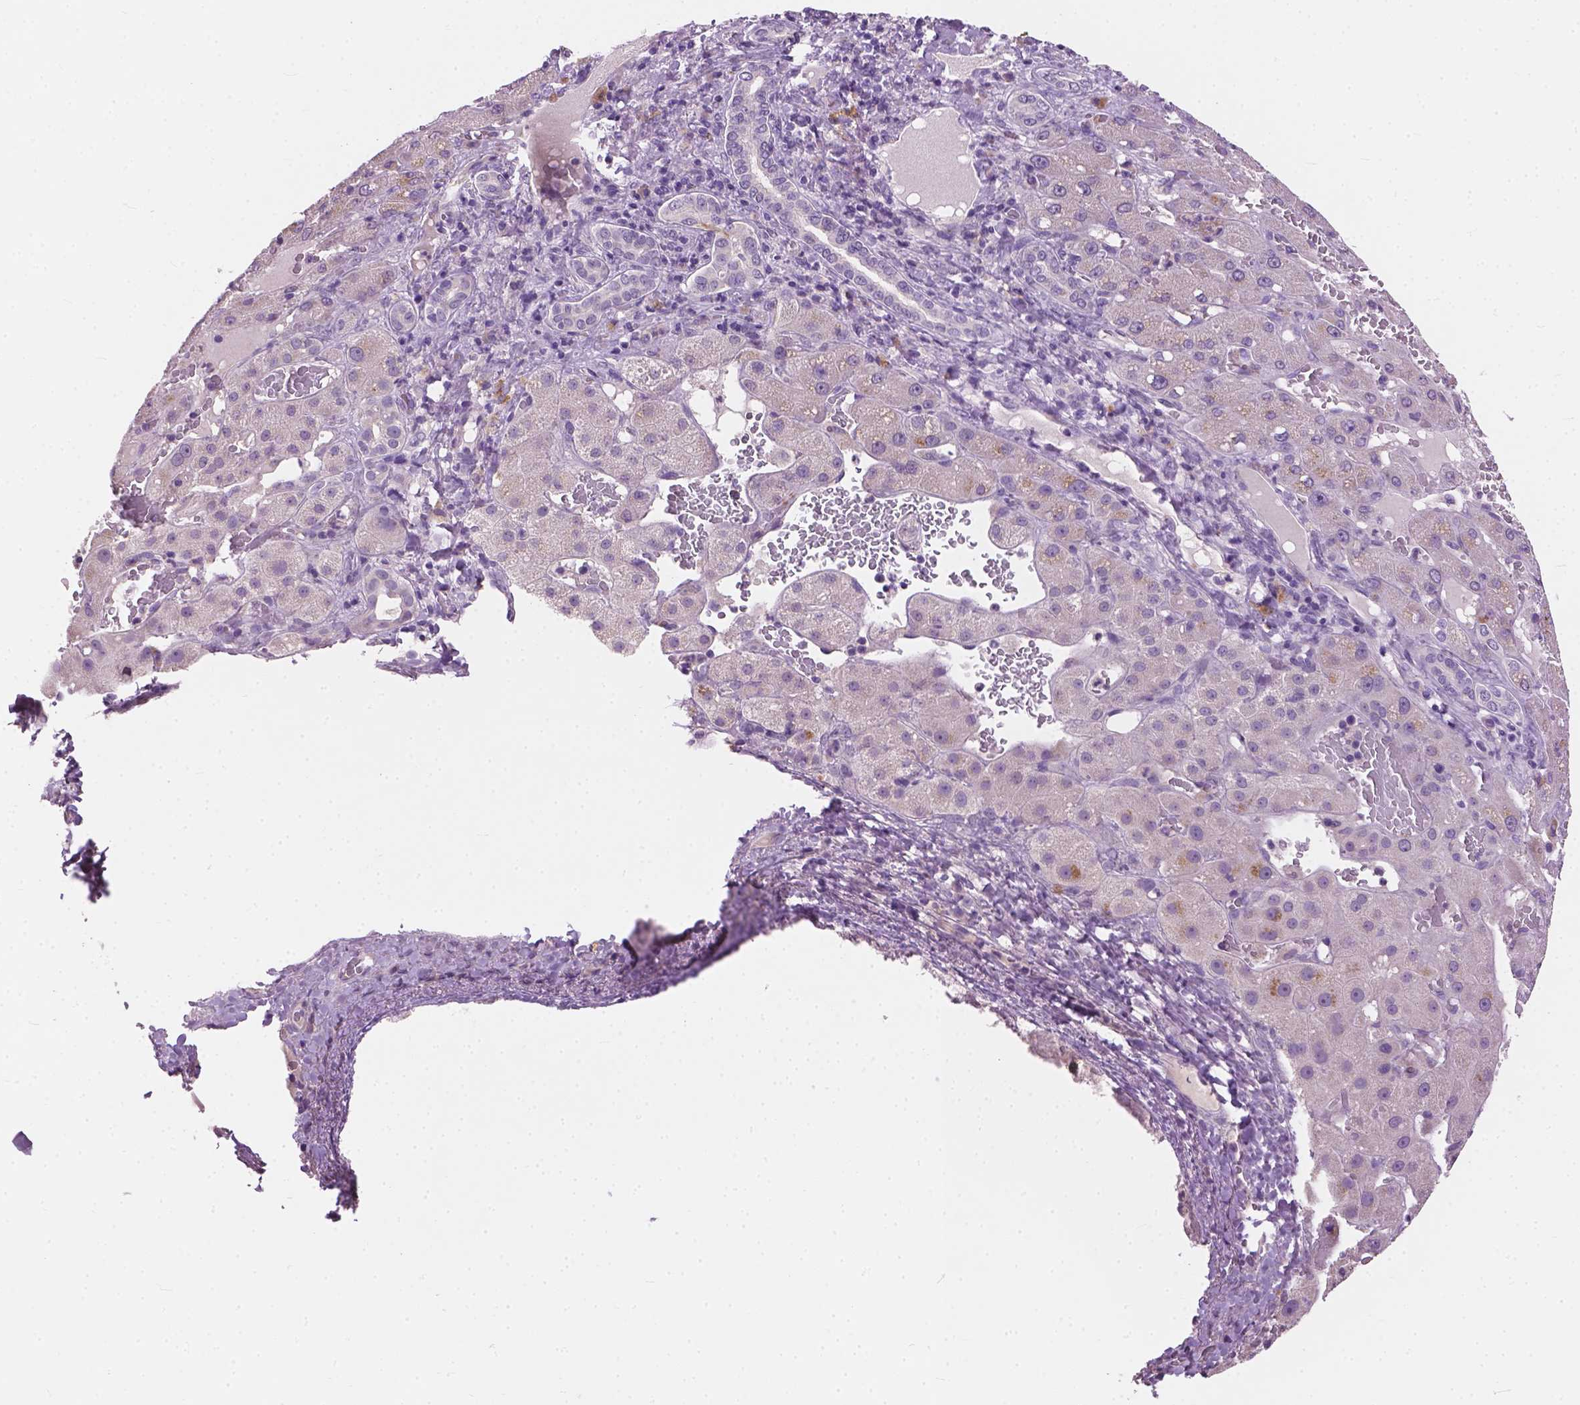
{"staining": {"intensity": "moderate", "quantity": "<25%", "location": "cytoplasmic/membranous"}, "tissue": "liver cancer", "cell_type": "Tumor cells", "image_type": "cancer", "snomed": [{"axis": "morphology", "description": "Carcinoma, Hepatocellular, NOS"}, {"axis": "topography", "description": "Liver"}], "caption": "Liver cancer (hepatocellular carcinoma) stained with DAB (3,3'-diaminobenzidine) IHC exhibits low levels of moderate cytoplasmic/membranous positivity in about <25% of tumor cells.", "gene": "KRT17", "patient": {"sex": "female", "age": 73}}